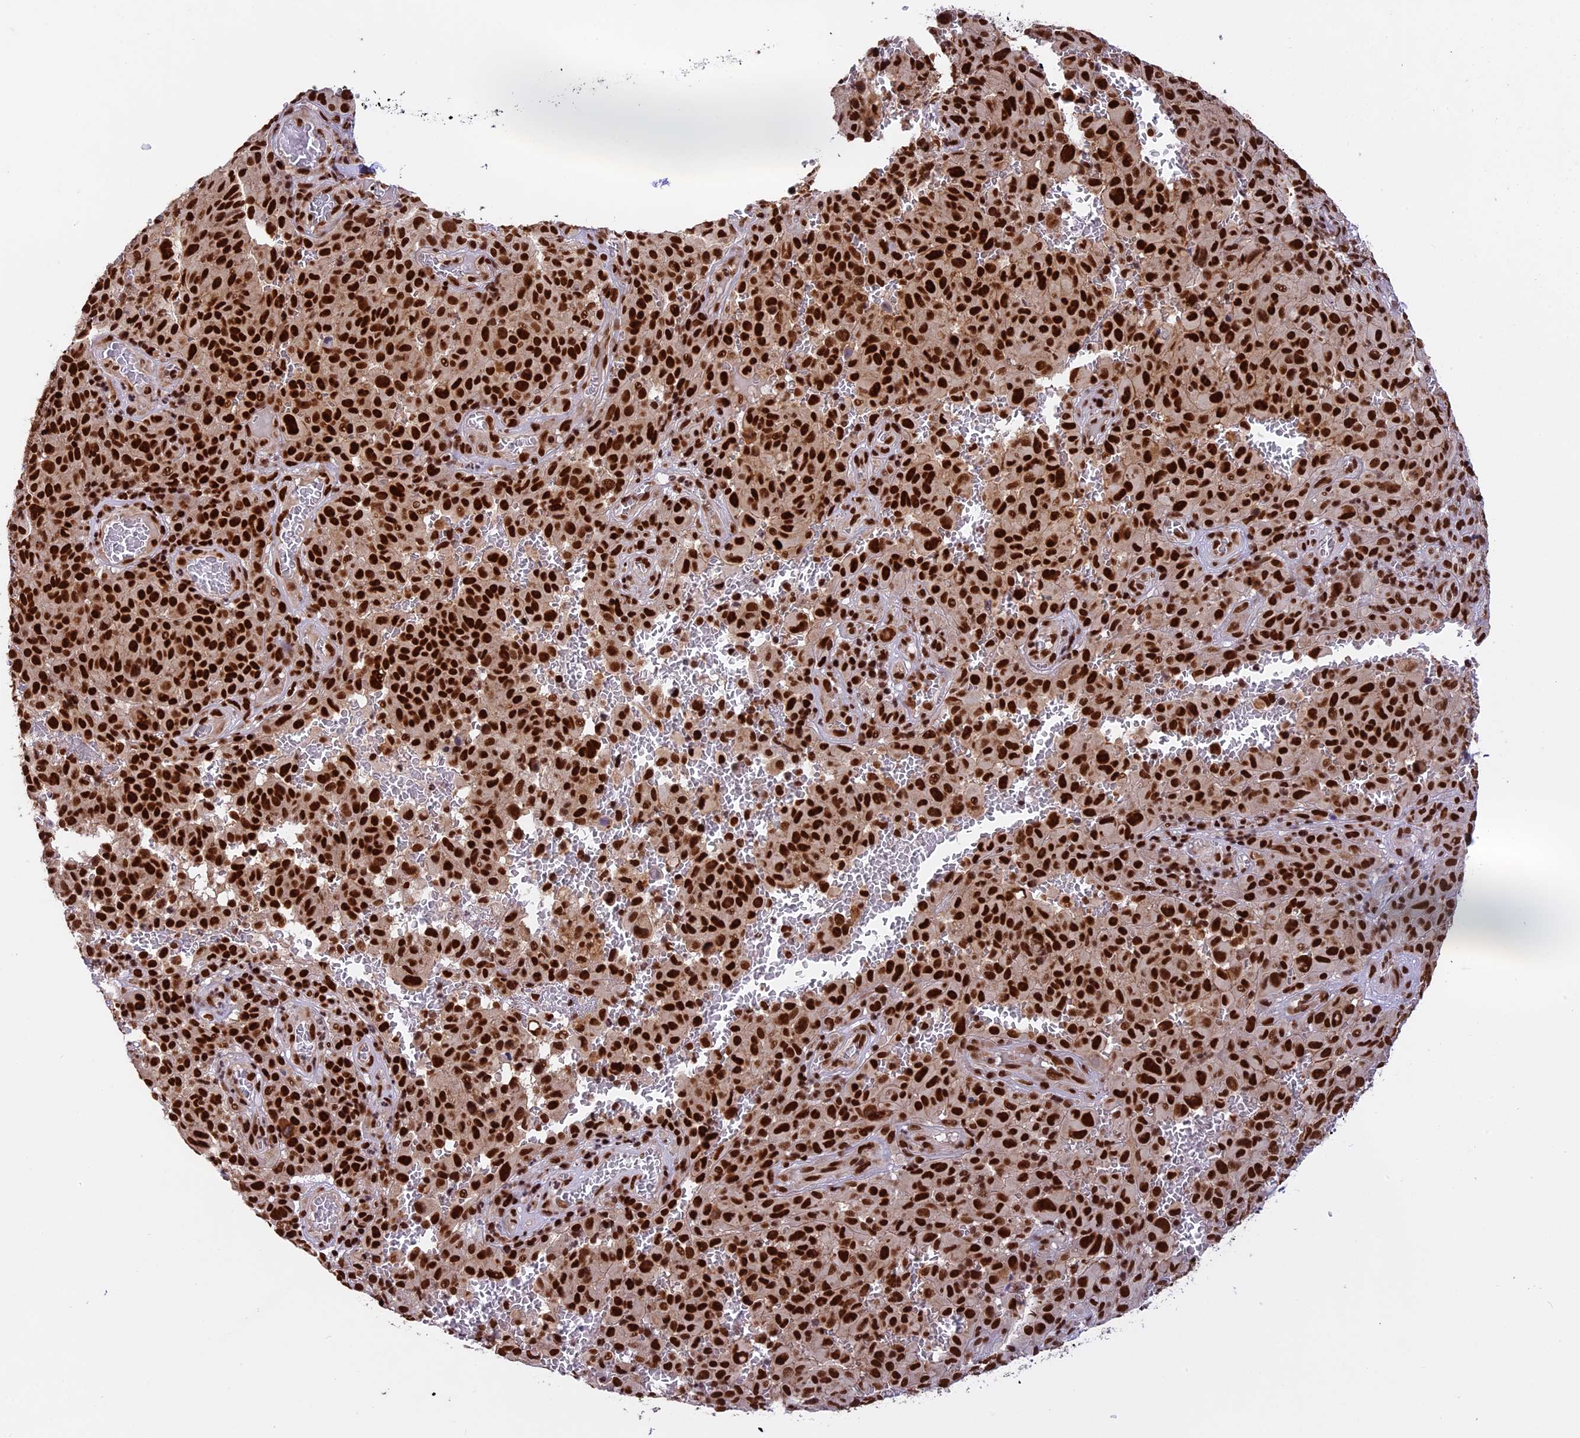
{"staining": {"intensity": "strong", "quantity": ">75%", "location": "nuclear"}, "tissue": "melanoma", "cell_type": "Tumor cells", "image_type": "cancer", "snomed": [{"axis": "morphology", "description": "Malignant melanoma, NOS"}, {"axis": "topography", "description": "Skin"}], "caption": "Melanoma stained for a protein demonstrates strong nuclear positivity in tumor cells. The staining was performed using DAB to visualize the protein expression in brown, while the nuclei were stained in blue with hematoxylin (Magnification: 20x).", "gene": "RAMAC", "patient": {"sex": "female", "age": 82}}